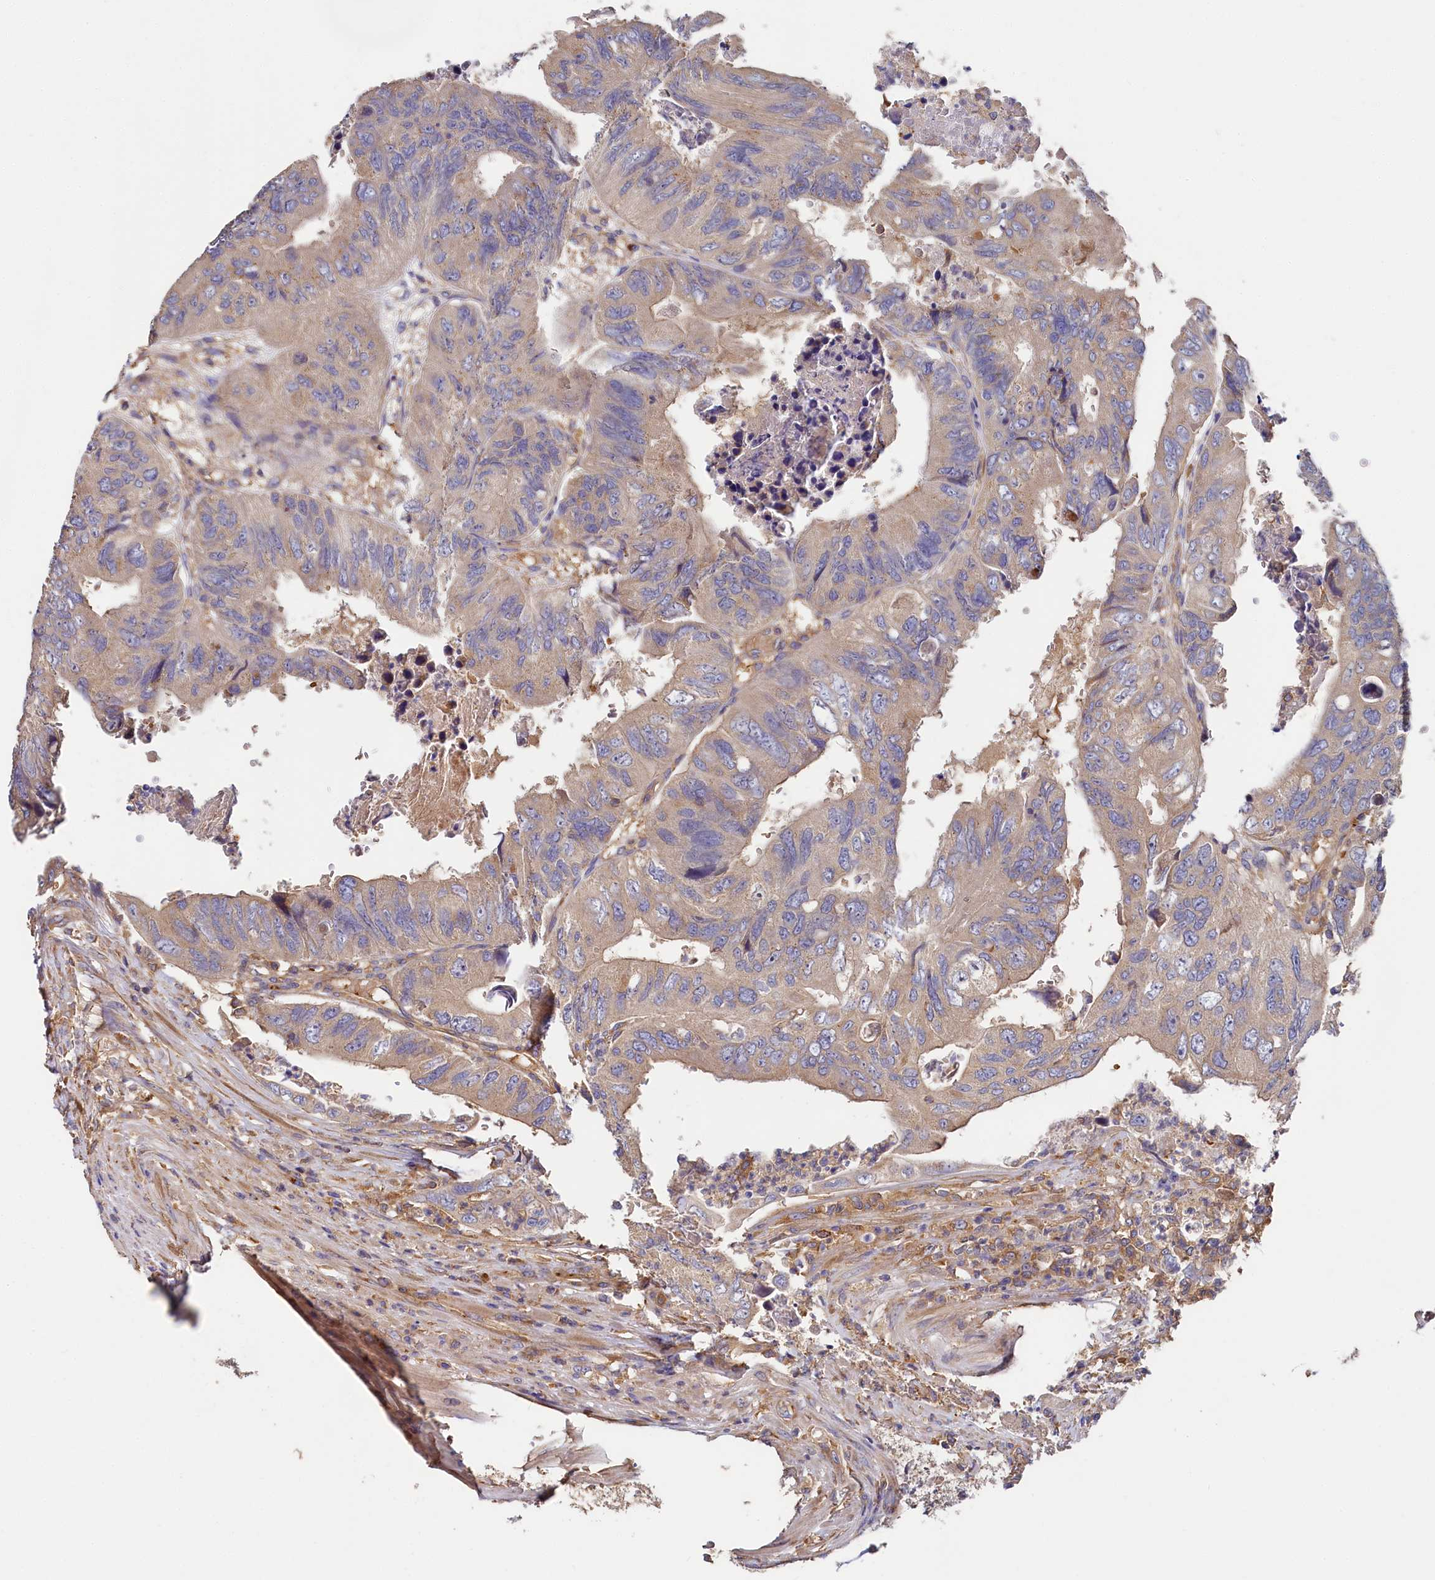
{"staining": {"intensity": "weak", "quantity": "<25%", "location": "cytoplasmic/membranous"}, "tissue": "colorectal cancer", "cell_type": "Tumor cells", "image_type": "cancer", "snomed": [{"axis": "morphology", "description": "Adenocarcinoma, NOS"}, {"axis": "topography", "description": "Rectum"}], "caption": "Tumor cells show no significant protein positivity in colorectal adenocarcinoma.", "gene": "PPIP5K1", "patient": {"sex": "male", "age": 63}}